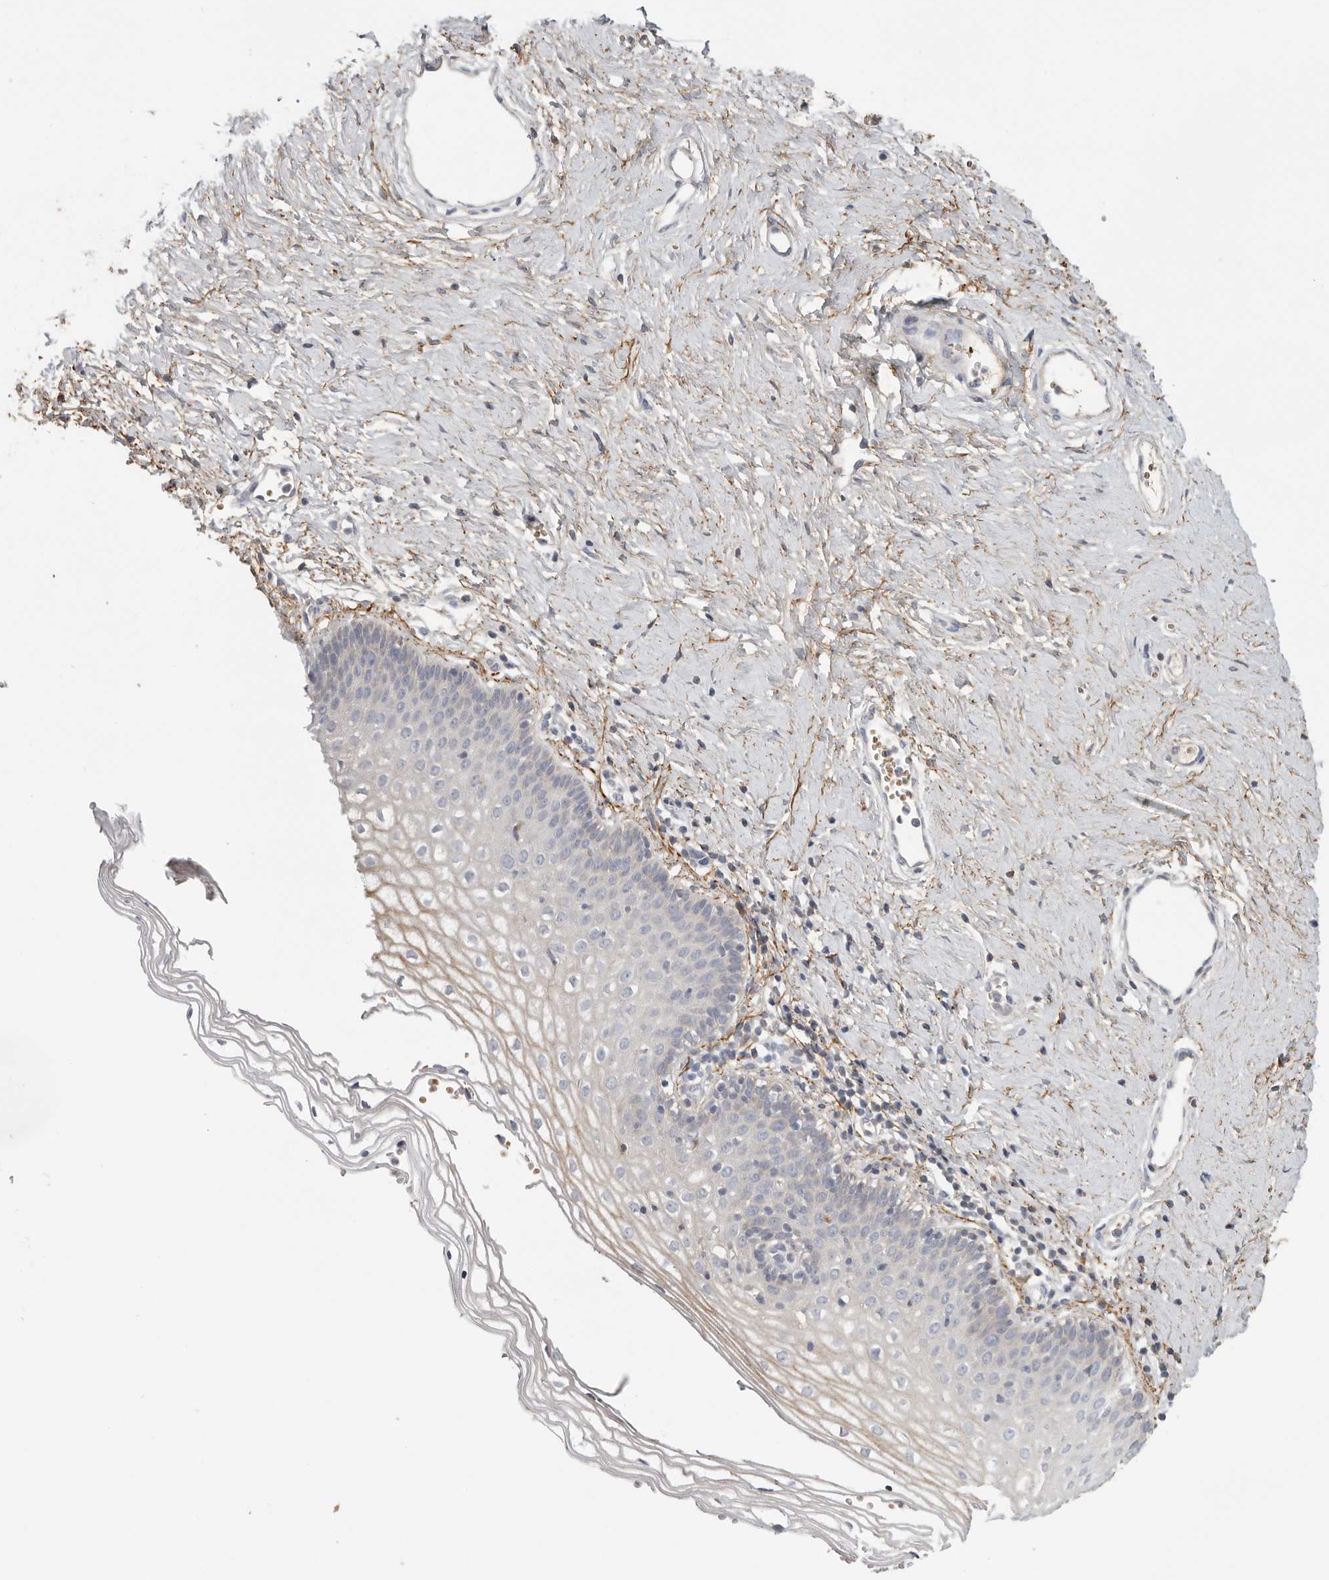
{"staining": {"intensity": "moderate", "quantity": "<25%", "location": "cytoplasmic/membranous"}, "tissue": "vagina", "cell_type": "Squamous epithelial cells", "image_type": "normal", "snomed": [{"axis": "morphology", "description": "Normal tissue, NOS"}, {"axis": "topography", "description": "Vagina"}], "caption": "IHC (DAB) staining of benign vagina reveals moderate cytoplasmic/membranous protein expression in about <25% of squamous epithelial cells.", "gene": "CFAP298", "patient": {"sex": "female", "age": 32}}